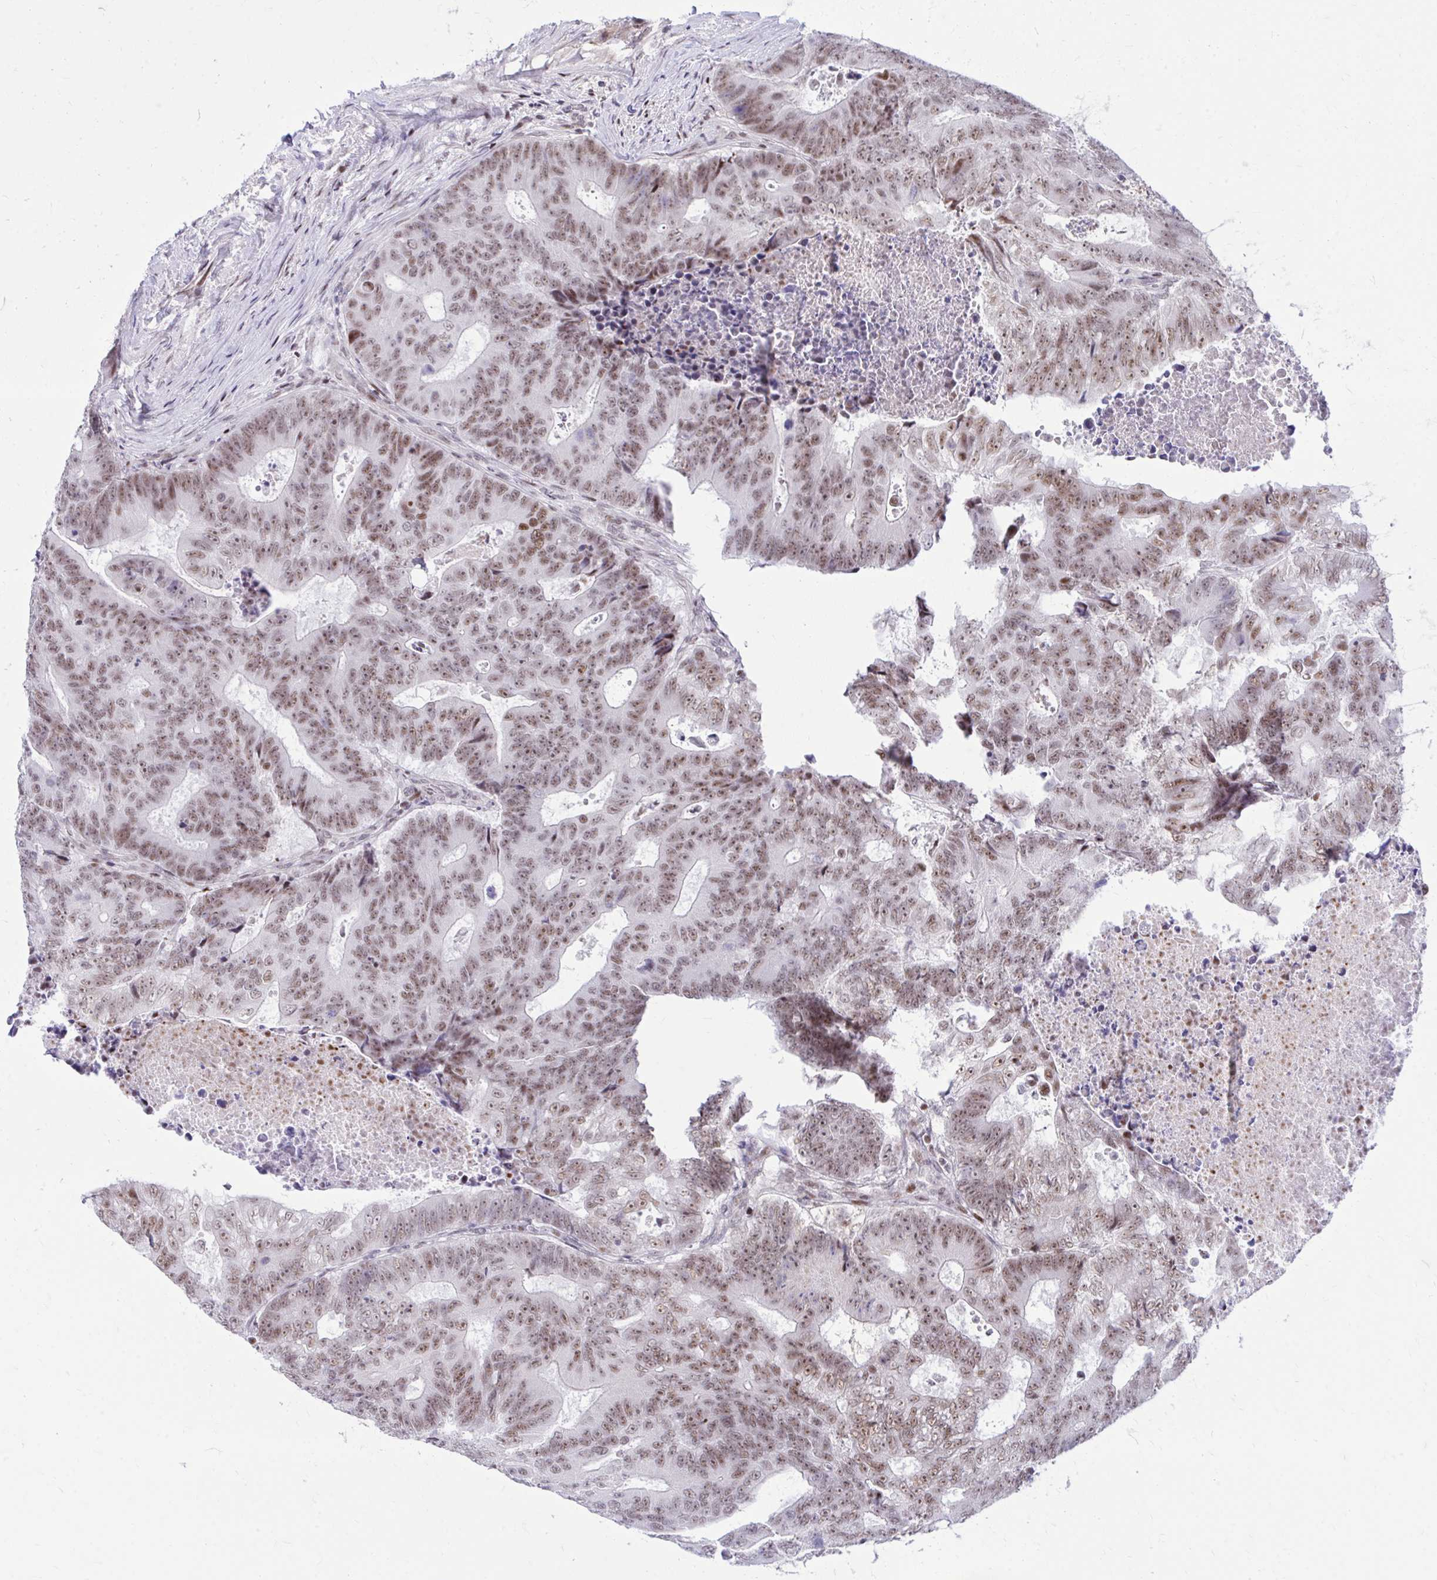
{"staining": {"intensity": "moderate", "quantity": ">75%", "location": "nuclear"}, "tissue": "colorectal cancer", "cell_type": "Tumor cells", "image_type": "cancer", "snomed": [{"axis": "morphology", "description": "Adenocarcinoma, NOS"}, {"axis": "topography", "description": "Colon"}], "caption": "An immunohistochemistry (IHC) photomicrograph of neoplastic tissue is shown. Protein staining in brown shows moderate nuclear positivity in colorectal adenocarcinoma within tumor cells.", "gene": "C14orf39", "patient": {"sex": "female", "age": 48}}